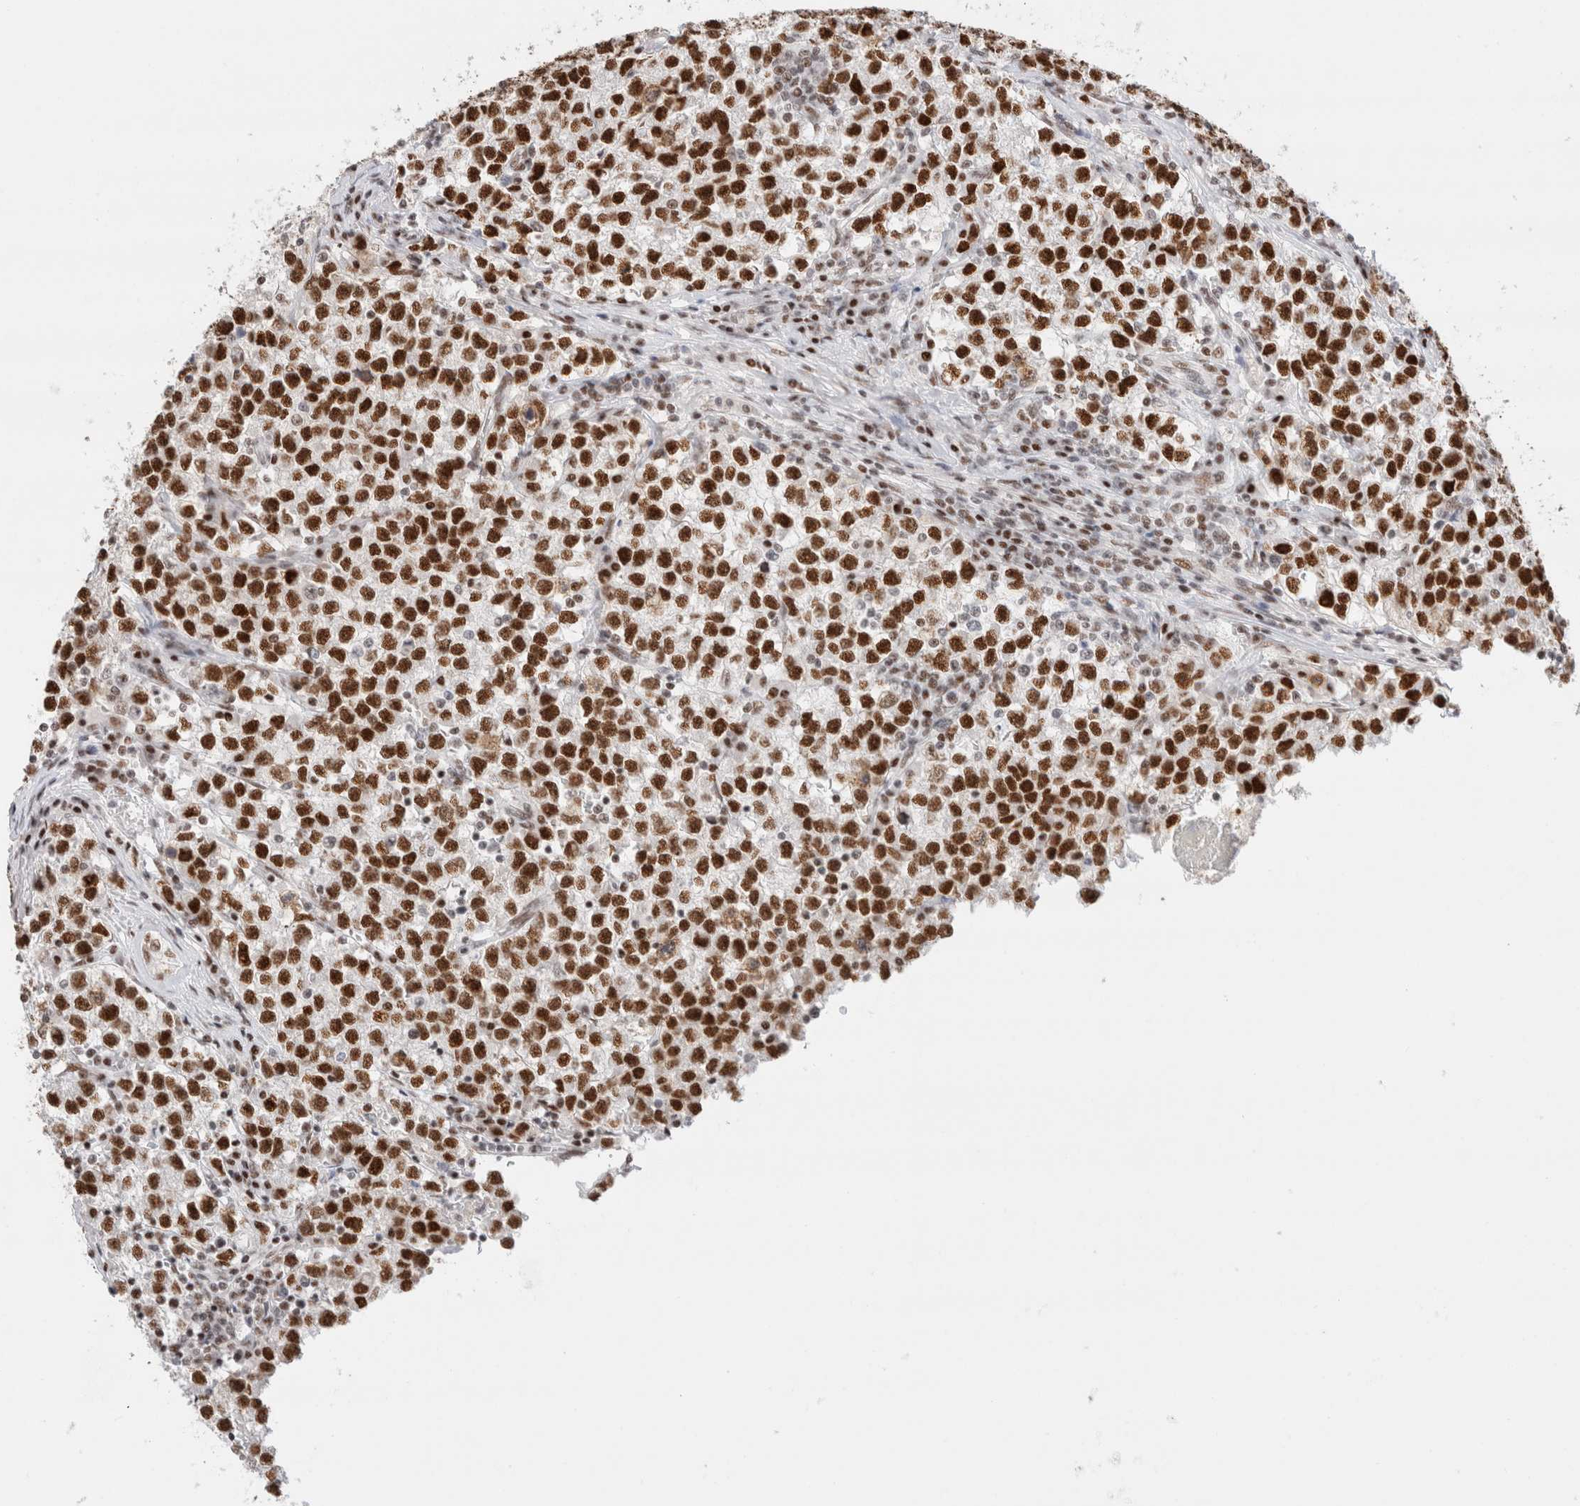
{"staining": {"intensity": "strong", "quantity": ">75%", "location": "nuclear"}, "tissue": "testis cancer", "cell_type": "Tumor cells", "image_type": "cancer", "snomed": [{"axis": "morphology", "description": "Seminoma, NOS"}, {"axis": "topography", "description": "Testis"}], "caption": "This photomicrograph reveals testis cancer (seminoma) stained with immunohistochemistry to label a protein in brown. The nuclear of tumor cells show strong positivity for the protein. Nuclei are counter-stained blue.", "gene": "ZNF282", "patient": {"sex": "male", "age": 22}}